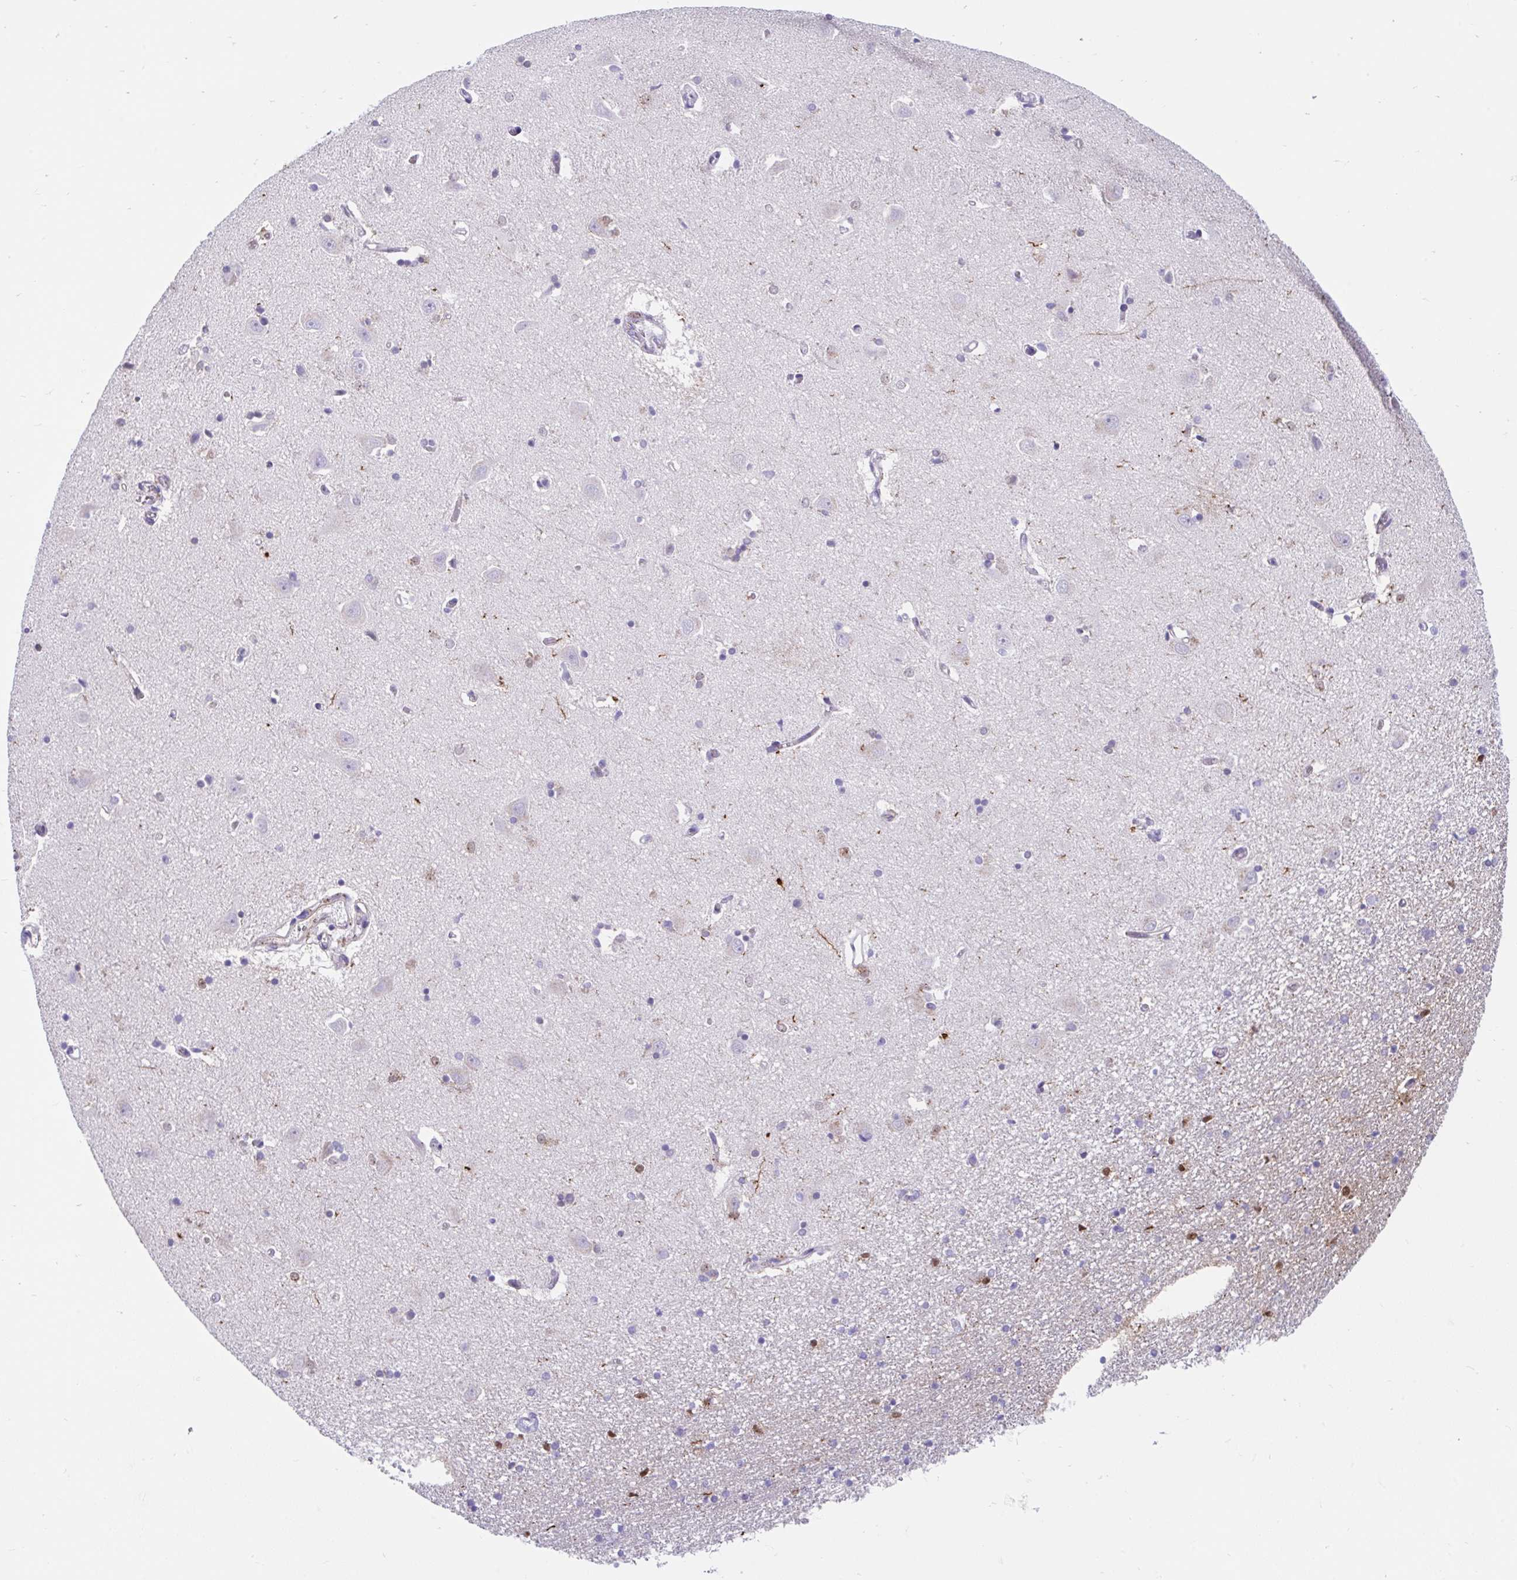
{"staining": {"intensity": "negative", "quantity": "none", "location": "none"}, "tissue": "caudate", "cell_type": "Glial cells", "image_type": "normal", "snomed": [{"axis": "morphology", "description": "Normal tissue, NOS"}, {"axis": "topography", "description": "Lateral ventricle wall"}, {"axis": "topography", "description": "Hippocampus"}], "caption": "Immunohistochemistry photomicrograph of normal human caudate stained for a protein (brown), which displays no staining in glial cells. (Stains: DAB (3,3'-diaminobenzidine) IHC with hematoxylin counter stain, Microscopy: brightfield microscopy at high magnification).", "gene": "FAM107A", "patient": {"sex": "female", "age": 63}}